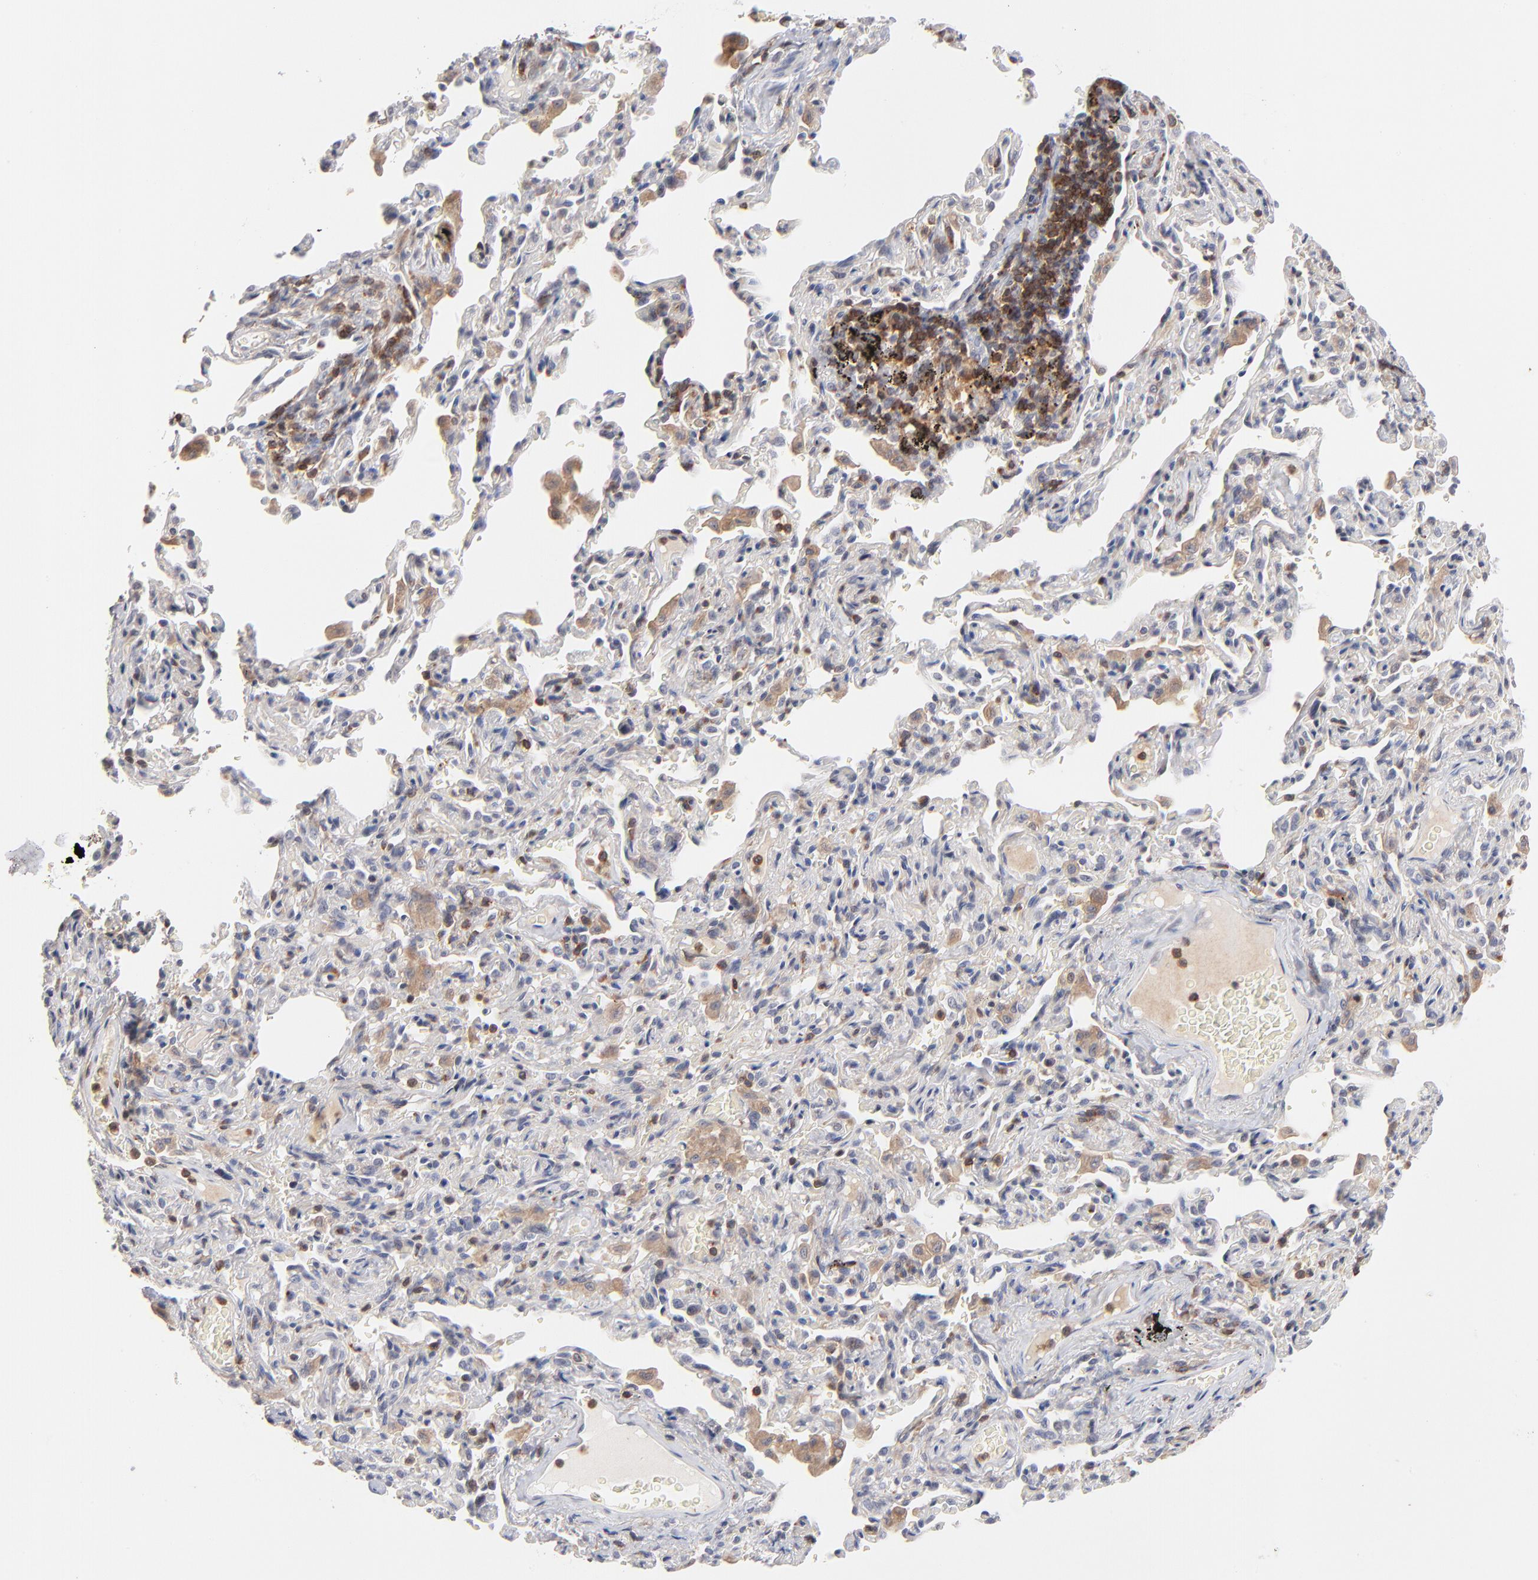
{"staining": {"intensity": "negative", "quantity": "none", "location": "none"}, "tissue": "bronchus", "cell_type": "Respiratory epithelial cells", "image_type": "normal", "snomed": [{"axis": "morphology", "description": "Normal tissue, NOS"}, {"axis": "topography", "description": "Lung"}], "caption": "IHC micrograph of unremarkable bronchus: bronchus stained with DAB exhibits no significant protein expression in respiratory epithelial cells.", "gene": "WIPF1", "patient": {"sex": "male", "age": 64}}